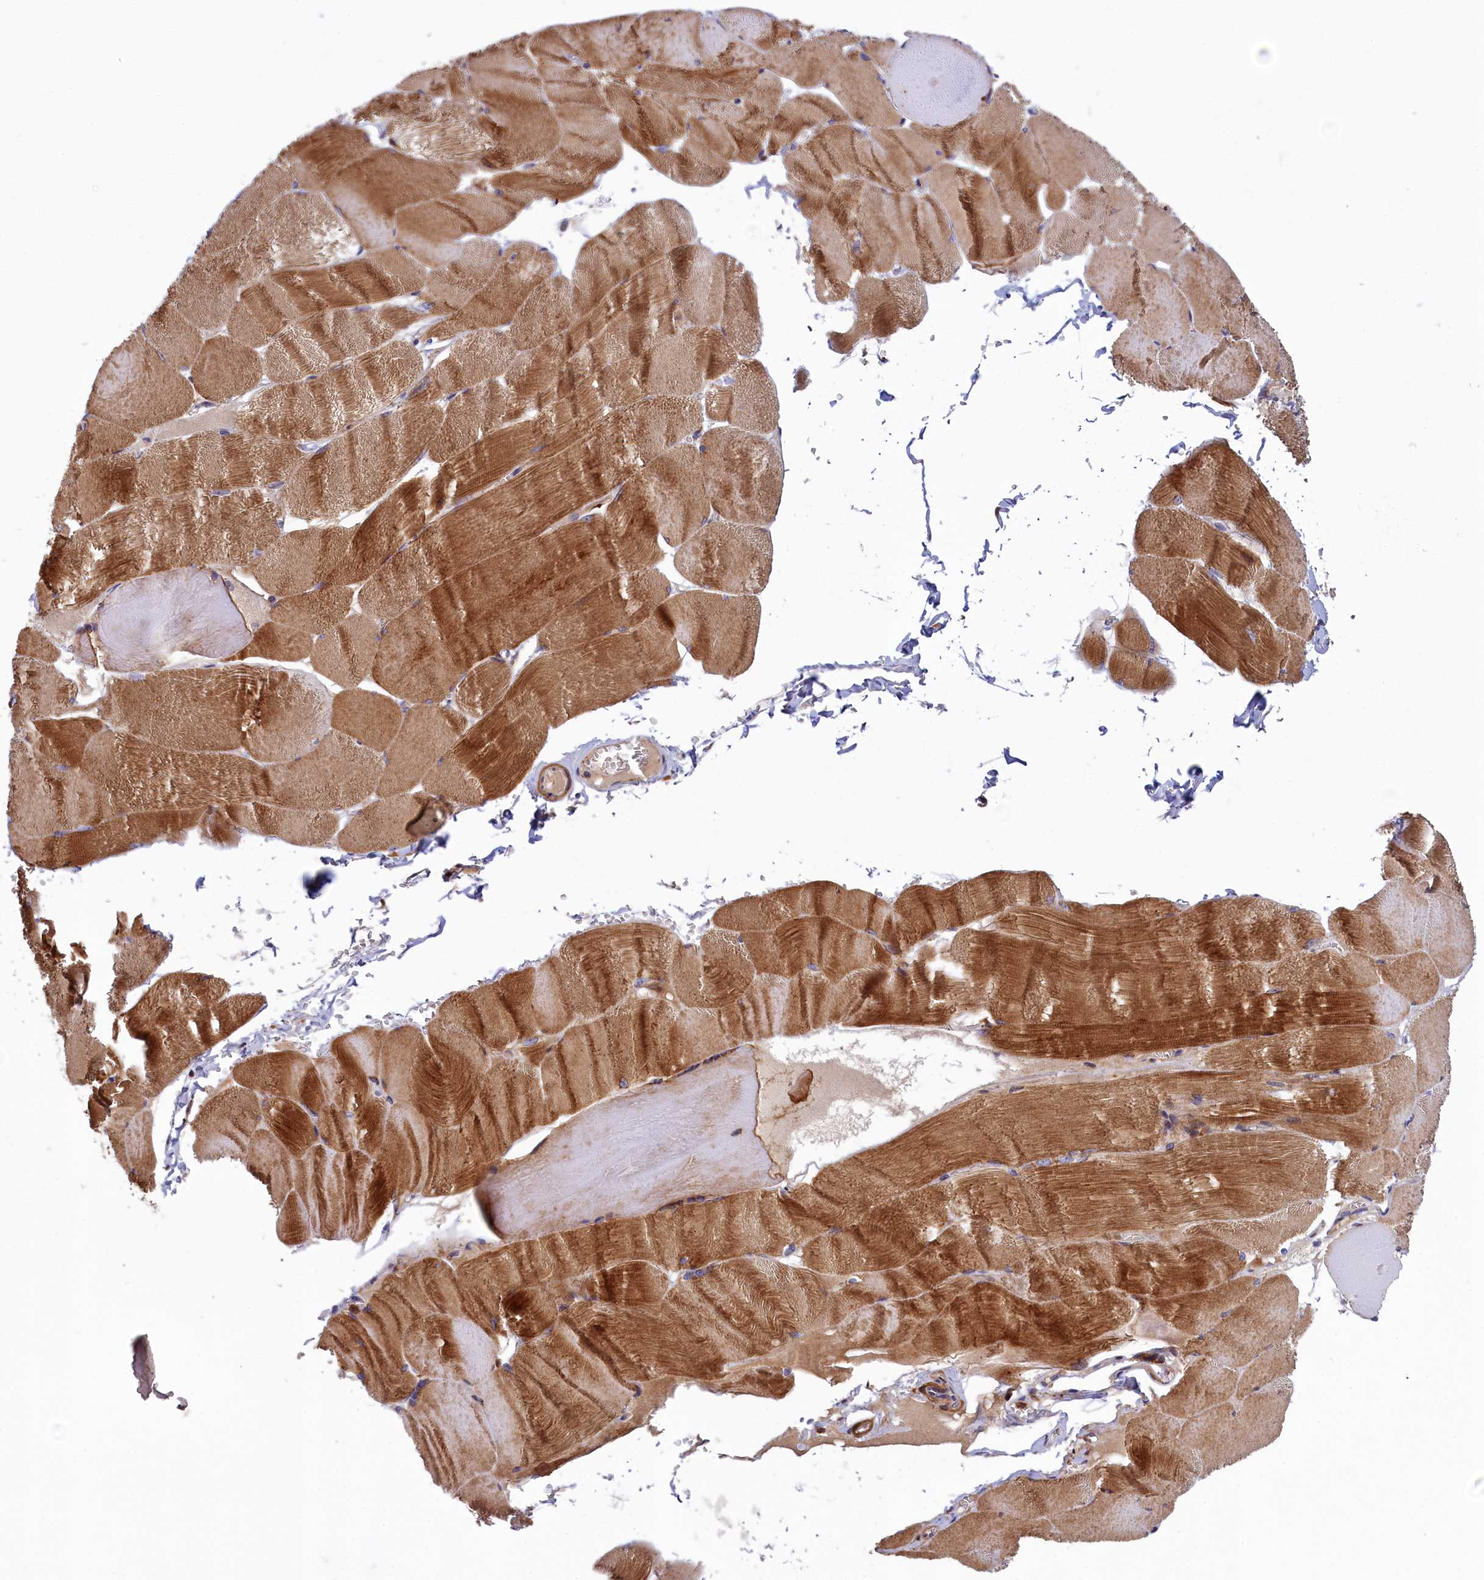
{"staining": {"intensity": "strong", "quantity": "25%-75%", "location": "cytoplasmic/membranous"}, "tissue": "skeletal muscle", "cell_type": "Myocytes", "image_type": "normal", "snomed": [{"axis": "morphology", "description": "Normal tissue, NOS"}, {"axis": "morphology", "description": "Basal cell carcinoma"}, {"axis": "topography", "description": "Skeletal muscle"}], "caption": "Normal skeletal muscle displays strong cytoplasmic/membranous expression in approximately 25%-75% of myocytes, visualized by immunohistochemistry. (DAB IHC with brightfield microscopy, high magnification).", "gene": "FERMT1", "patient": {"sex": "female", "age": 64}}